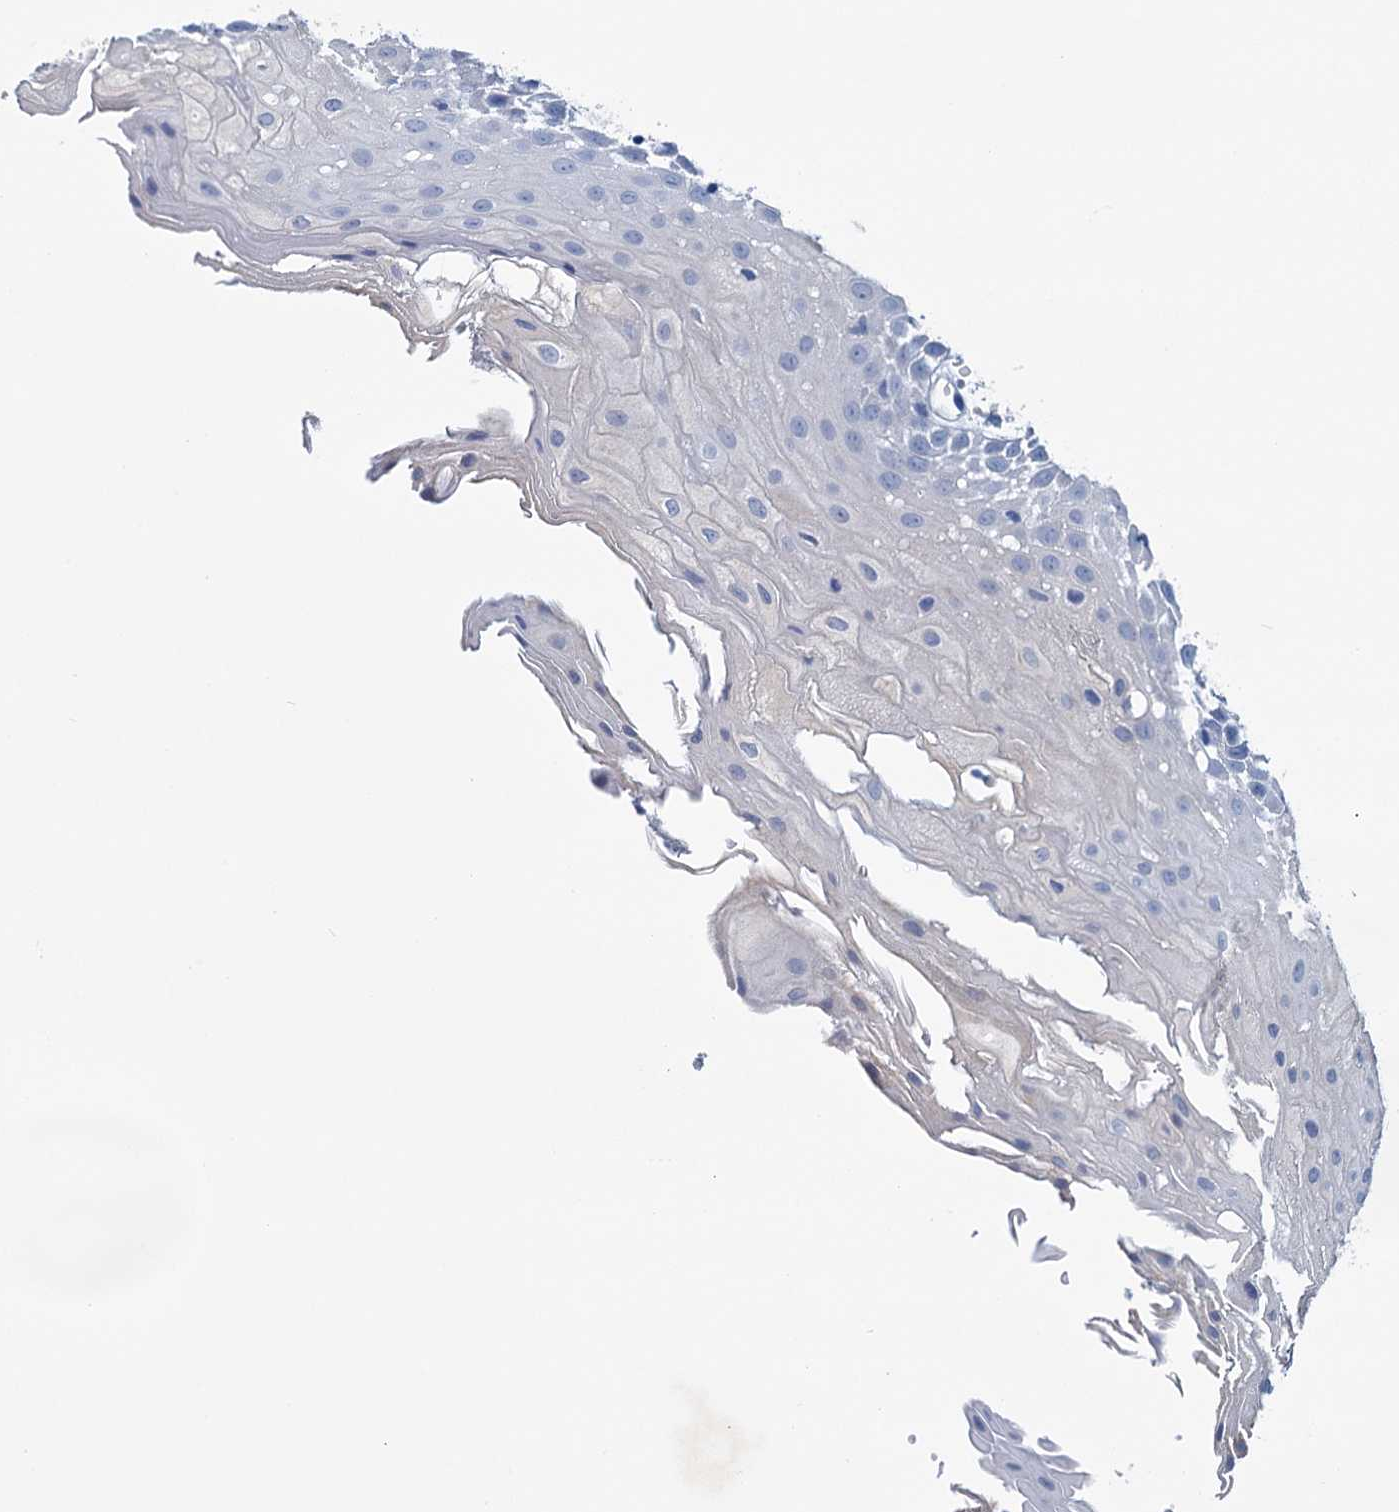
{"staining": {"intensity": "negative", "quantity": "none", "location": "none"}, "tissue": "oral mucosa", "cell_type": "Squamous epithelial cells", "image_type": "normal", "snomed": [{"axis": "morphology", "description": "Normal tissue, NOS"}, {"axis": "topography", "description": "Skeletal muscle"}, {"axis": "topography", "description": "Oral tissue"}, {"axis": "topography", "description": "Salivary gland"}, {"axis": "topography", "description": "Peripheral nerve tissue"}], "caption": "Histopathology image shows no protein expression in squamous epithelial cells of unremarkable oral mucosa.", "gene": "MYOZ3", "patient": {"sex": "male", "age": 54}}